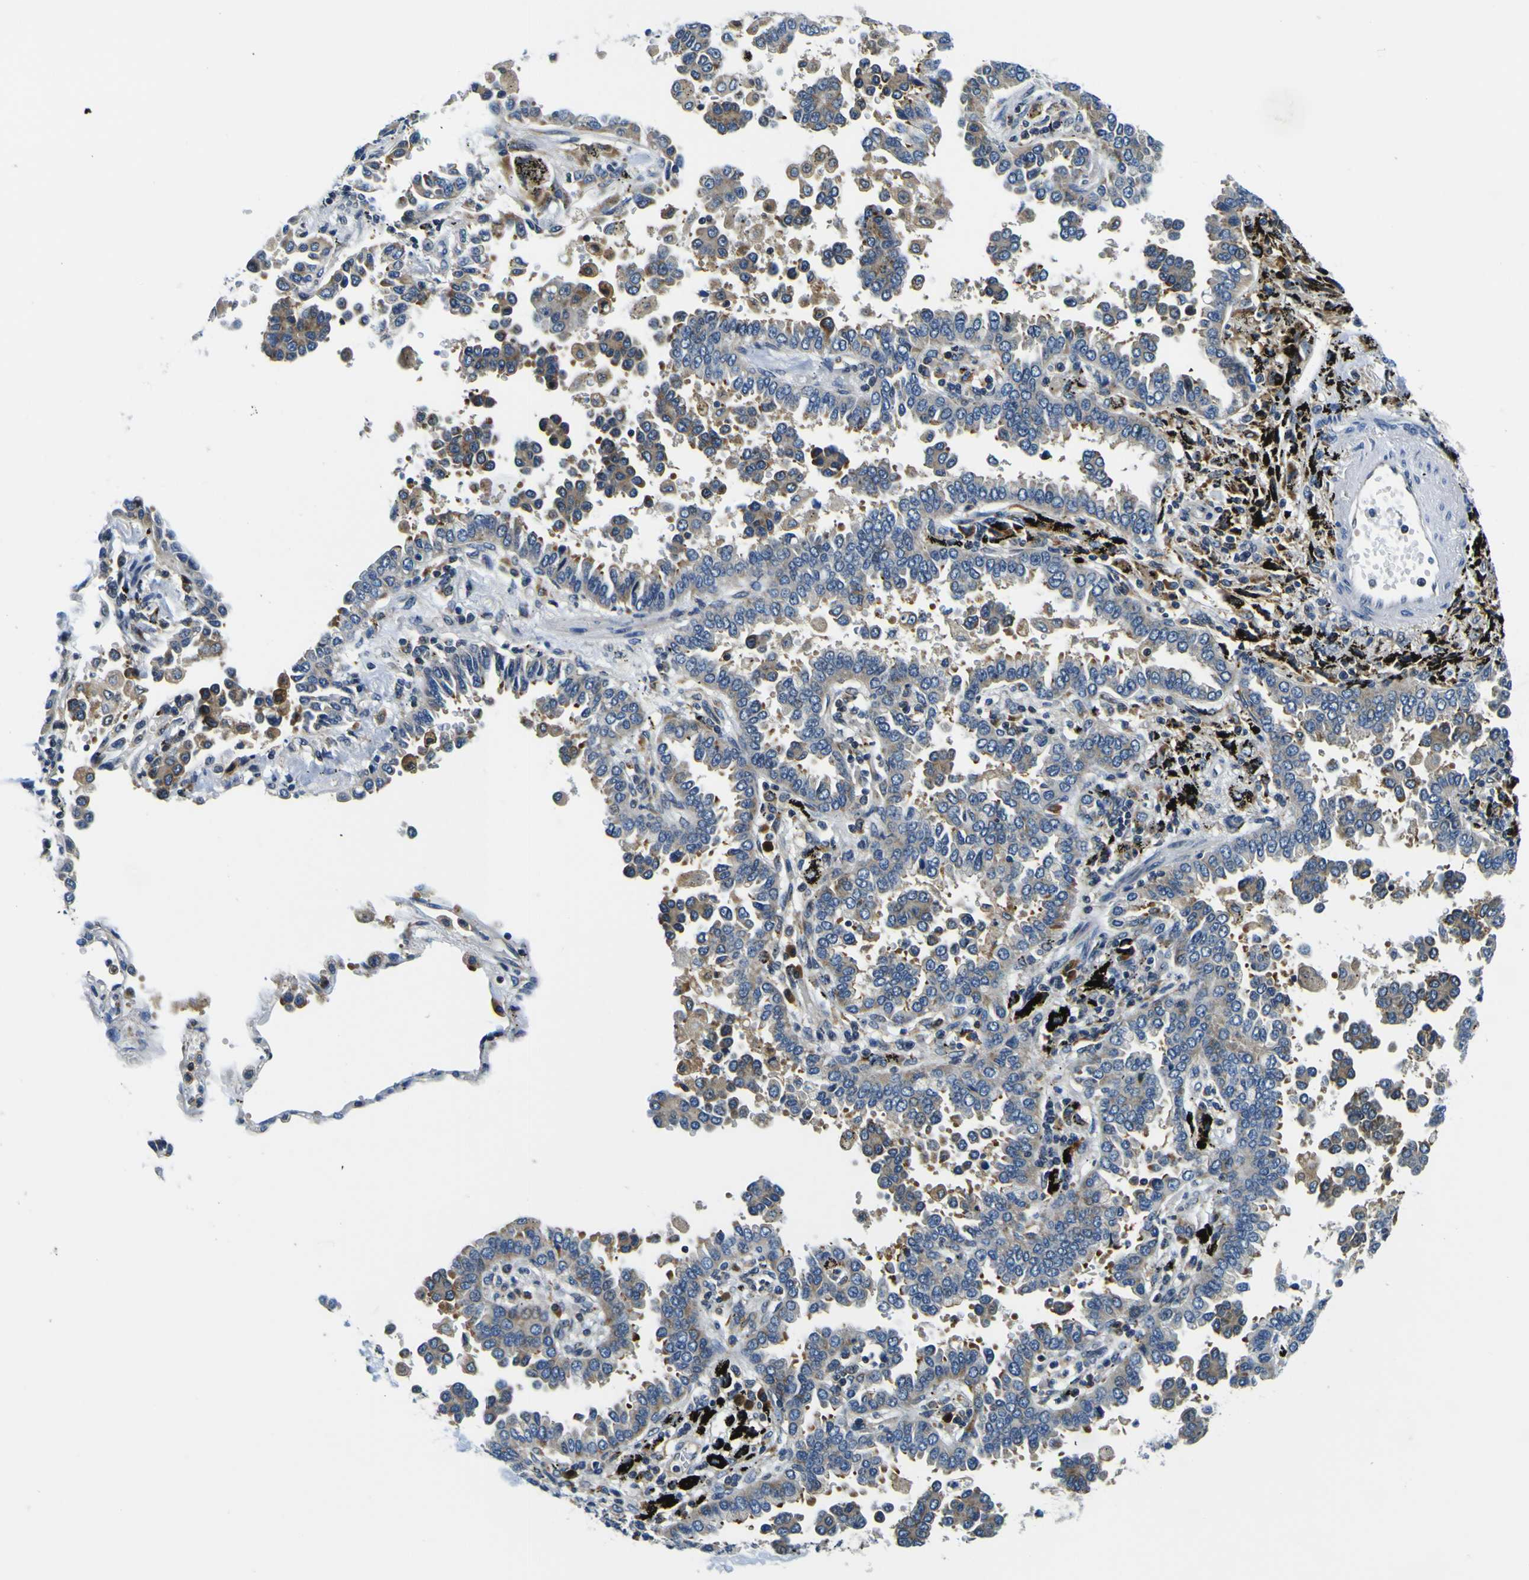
{"staining": {"intensity": "negative", "quantity": "none", "location": "none"}, "tissue": "lung cancer", "cell_type": "Tumor cells", "image_type": "cancer", "snomed": [{"axis": "morphology", "description": "Normal tissue, NOS"}, {"axis": "morphology", "description": "Adenocarcinoma, NOS"}, {"axis": "topography", "description": "Lung"}], "caption": "A high-resolution histopathology image shows immunohistochemistry (IHC) staining of adenocarcinoma (lung), which displays no significant expression in tumor cells.", "gene": "NLRP3", "patient": {"sex": "male", "age": 59}}